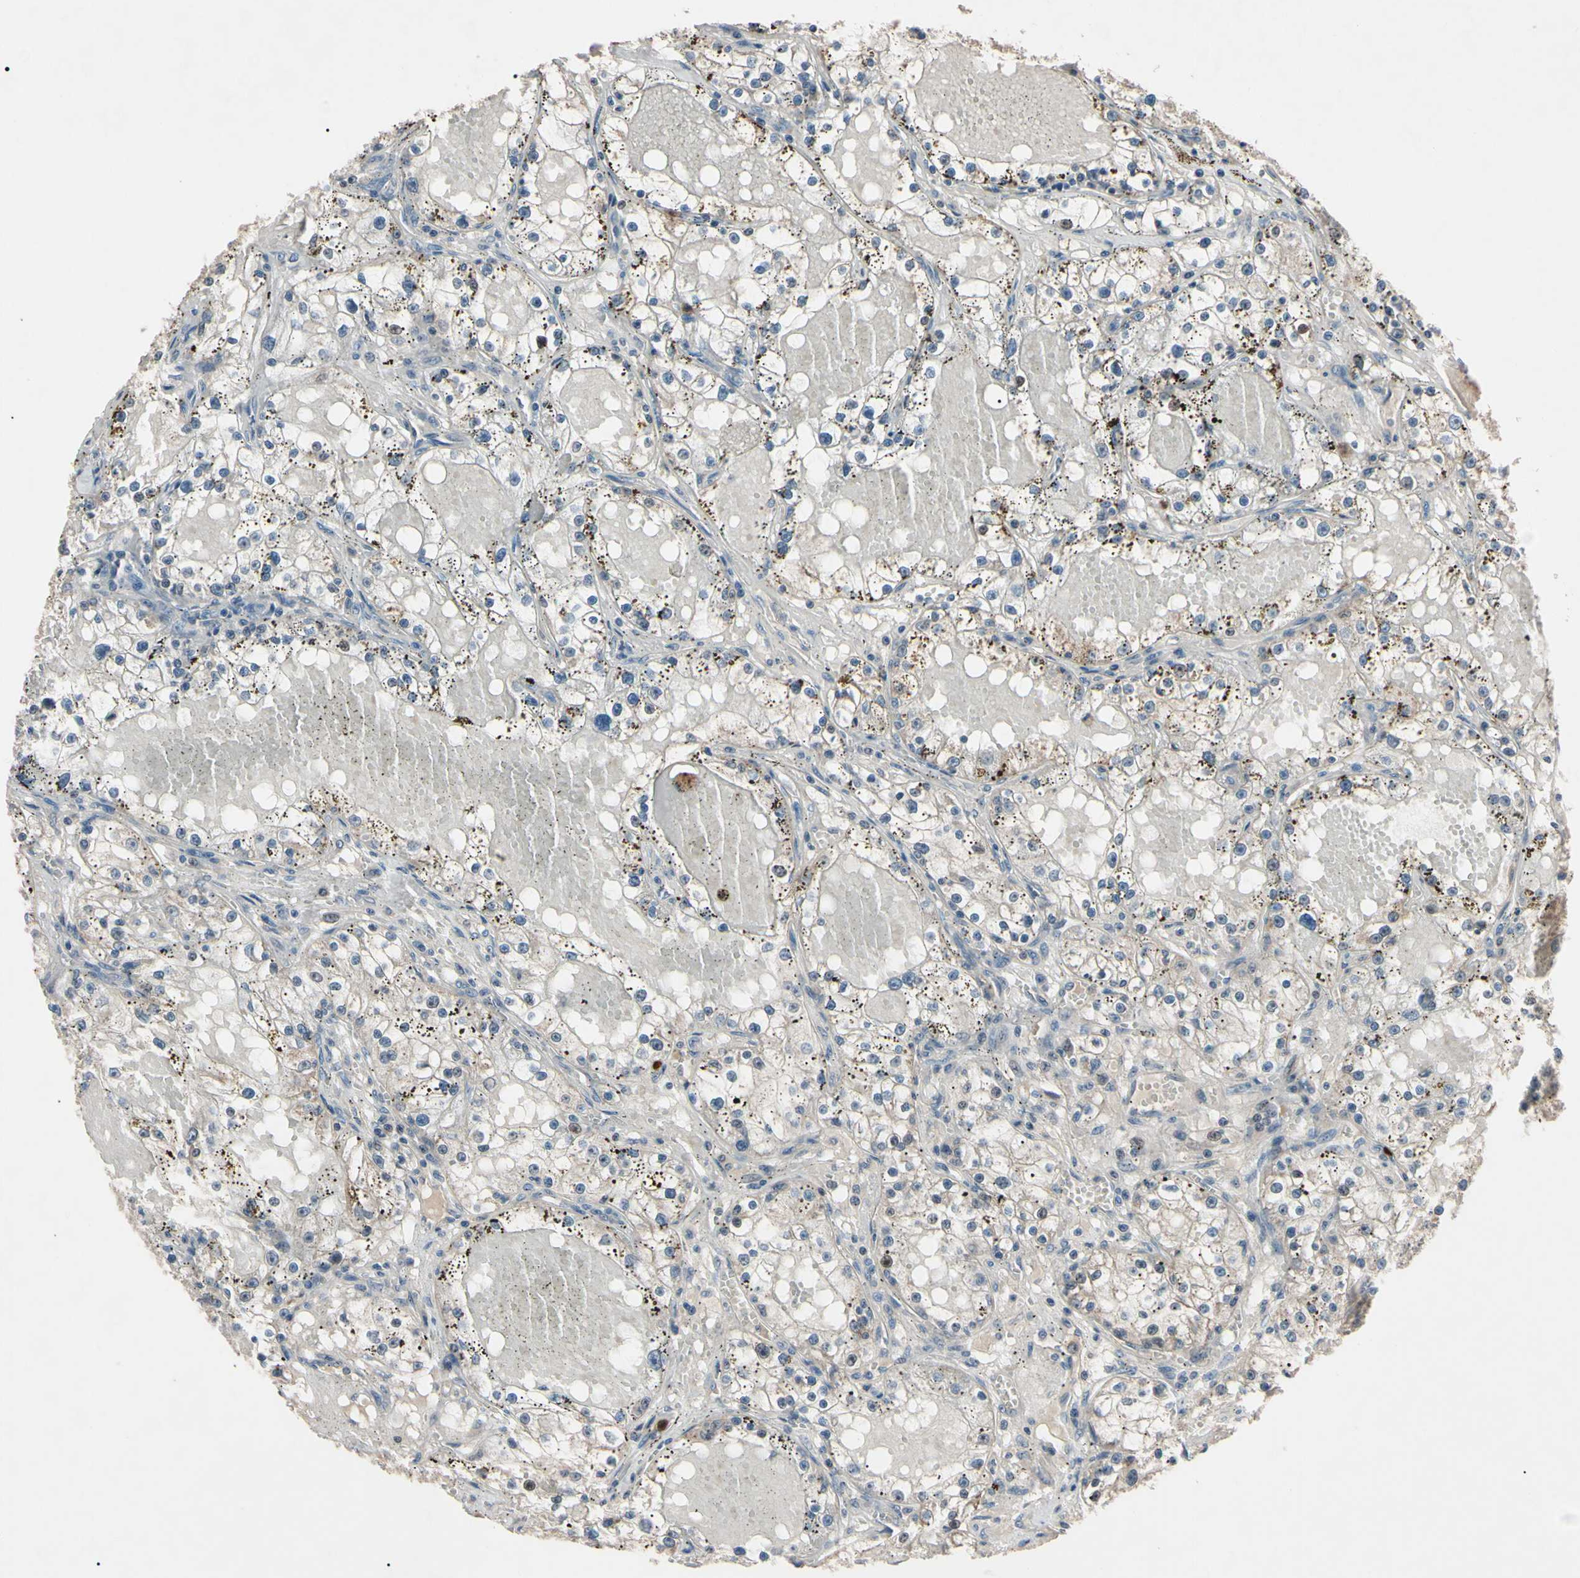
{"staining": {"intensity": "weak", "quantity": "25%-75%", "location": "cytoplasmic/membranous"}, "tissue": "renal cancer", "cell_type": "Tumor cells", "image_type": "cancer", "snomed": [{"axis": "morphology", "description": "Adenocarcinoma, NOS"}, {"axis": "topography", "description": "Kidney"}], "caption": "Tumor cells exhibit low levels of weak cytoplasmic/membranous expression in approximately 25%-75% of cells in renal cancer (adenocarcinoma).", "gene": "TRAF5", "patient": {"sex": "male", "age": 56}}